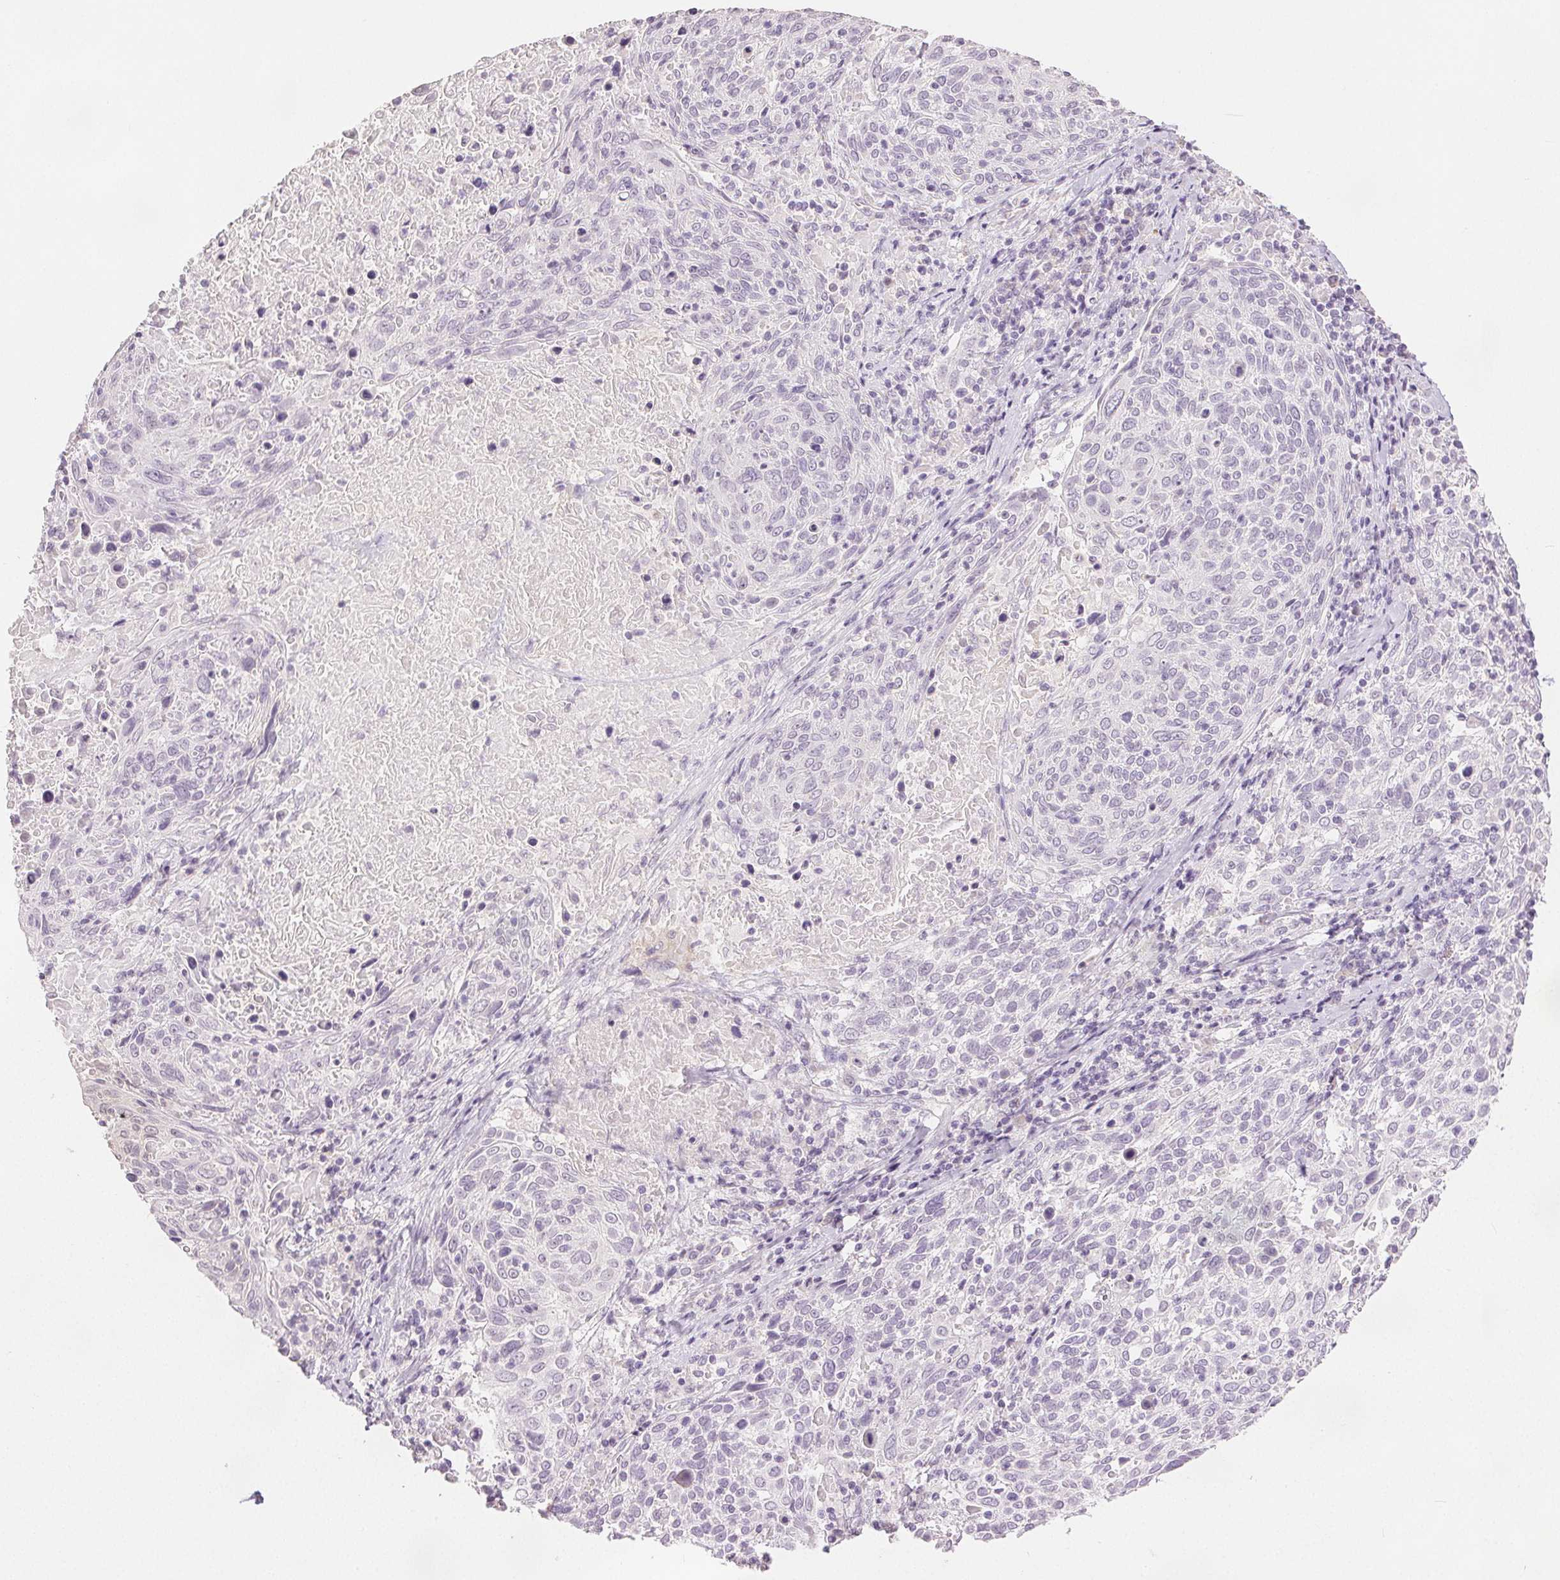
{"staining": {"intensity": "negative", "quantity": "none", "location": "none"}, "tissue": "cervical cancer", "cell_type": "Tumor cells", "image_type": "cancer", "snomed": [{"axis": "morphology", "description": "Squamous cell carcinoma, NOS"}, {"axis": "topography", "description": "Cervix"}], "caption": "Histopathology image shows no protein staining in tumor cells of squamous cell carcinoma (cervical) tissue.", "gene": "CA12", "patient": {"sex": "female", "age": 61}}